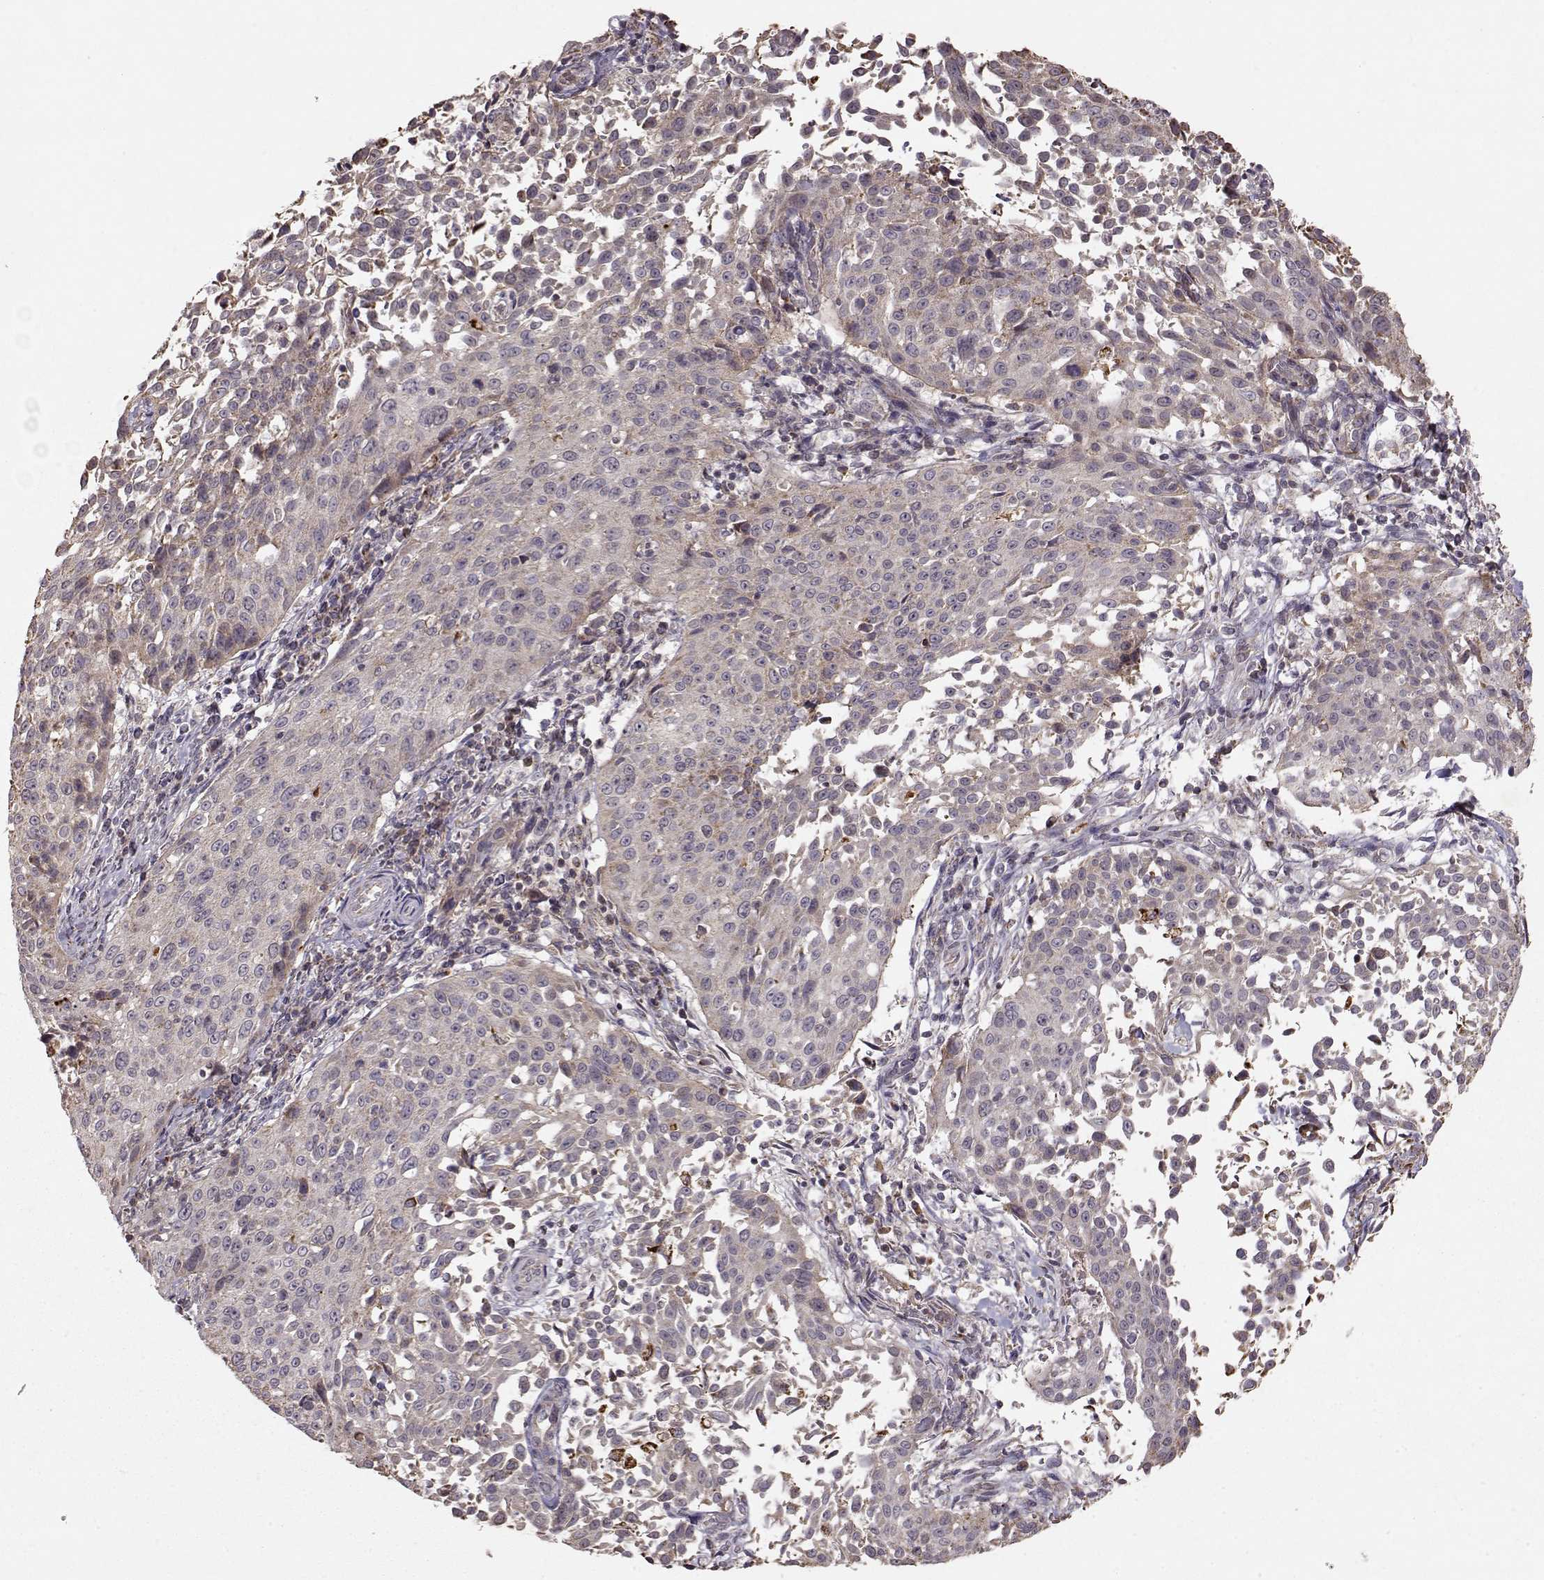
{"staining": {"intensity": "weak", "quantity": "25%-75%", "location": "cytoplasmic/membranous"}, "tissue": "cervical cancer", "cell_type": "Tumor cells", "image_type": "cancer", "snomed": [{"axis": "morphology", "description": "Squamous cell carcinoma, NOS"}, {"axis": "topography", "description": "Cervix"}], "caption": "IHC image of human squamous cell carcinoma (cervical) stained for a protein (brown), which demonstrates low levels of weak cytoplasmic/membranous expression in approximately 25%-75% of tumor cells.", "gene": "CMTM3", "patient": {"sex": "female", "age": 26}}